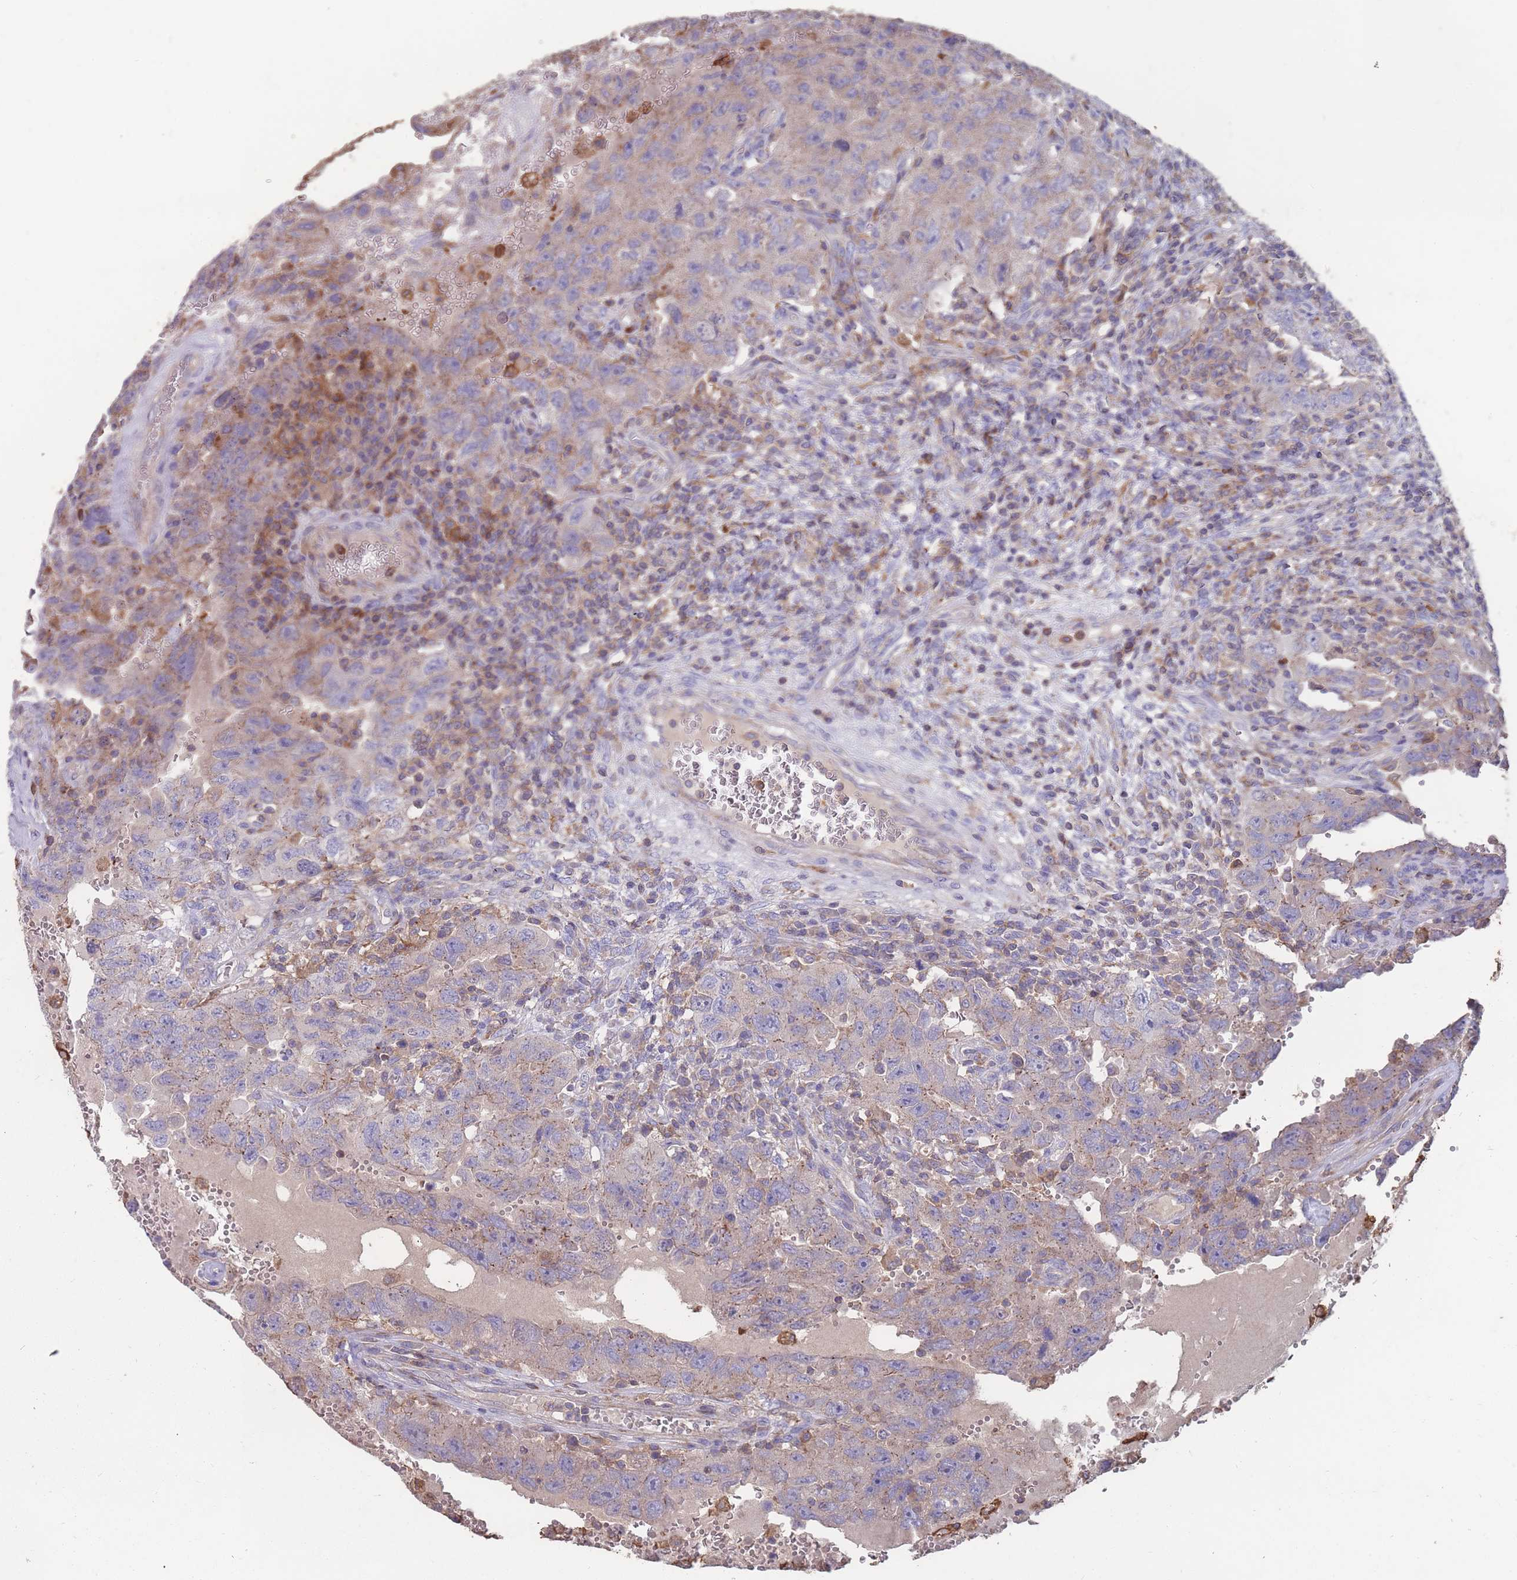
{"staining": {"intensity": "weak", "quantity": "25%-75%", "location": "cytoplasmic/membranous"}, "tissue": "testis cancer", "cell_type": "Tumor cells", "image_type": "cancer", "snomed": [{"axis": "morphology", "description": "Carcinoma, Embryonal, NOS"}, {"axis": "topography", "description": "Testis"}], "caption": "Tumor cells demonstrate low levels of weak cytoplasmic/membranous expression in about 25%-75% of cells in testis cancer (embryonal carcinoma).", "gene": "CD33", "patient": {"sex": "male", "age": 26}}